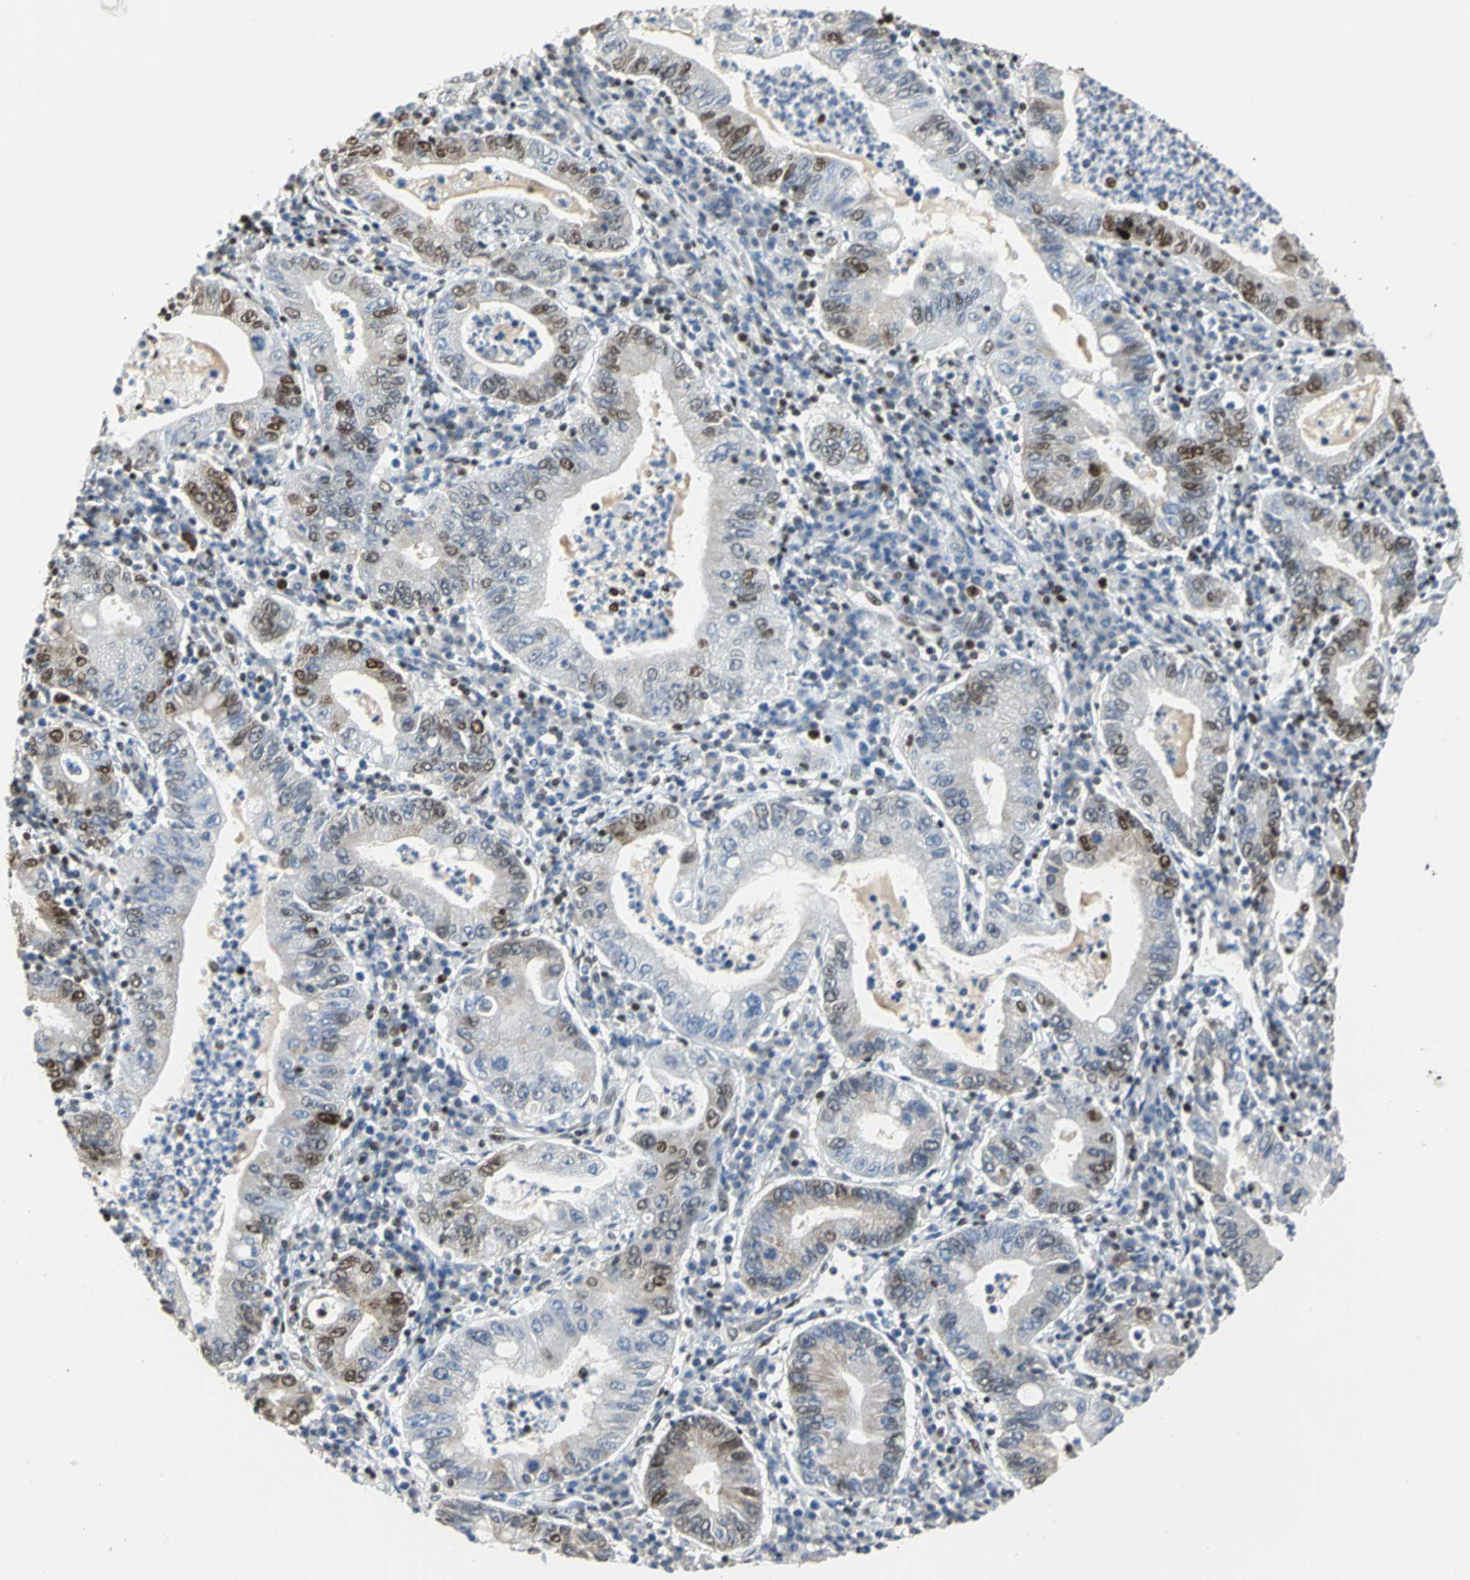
{"staining": {"intensity": "strong", "quantity": "25%-75%", "location": "nuclear"}, "tissue": "stomach cancer", "cell_type": "Tumor cells", "image_type": "cancer", "snomed": [{"axis": "morphology", "description": "Normal tissue, NOS"}, {"axis": "morphology", "description": "Adenocarcinoma, NOS"}, {"axis": "topography", "description": "Esophagus"}, {"axis": "topography", "description": "Stomach, upper"}, {"axis": "topography", "description": "Peripheral nerve tissue"}], "caption": "High-power microscopy captured an immunohistochemistry histopathology image of stomach adenocarcinoma, revealing strong nuclear staining in about 25%-75% of tumor cells.", "gene": "HNRNPD", "patient": {"sex": "male", "age": 62}}